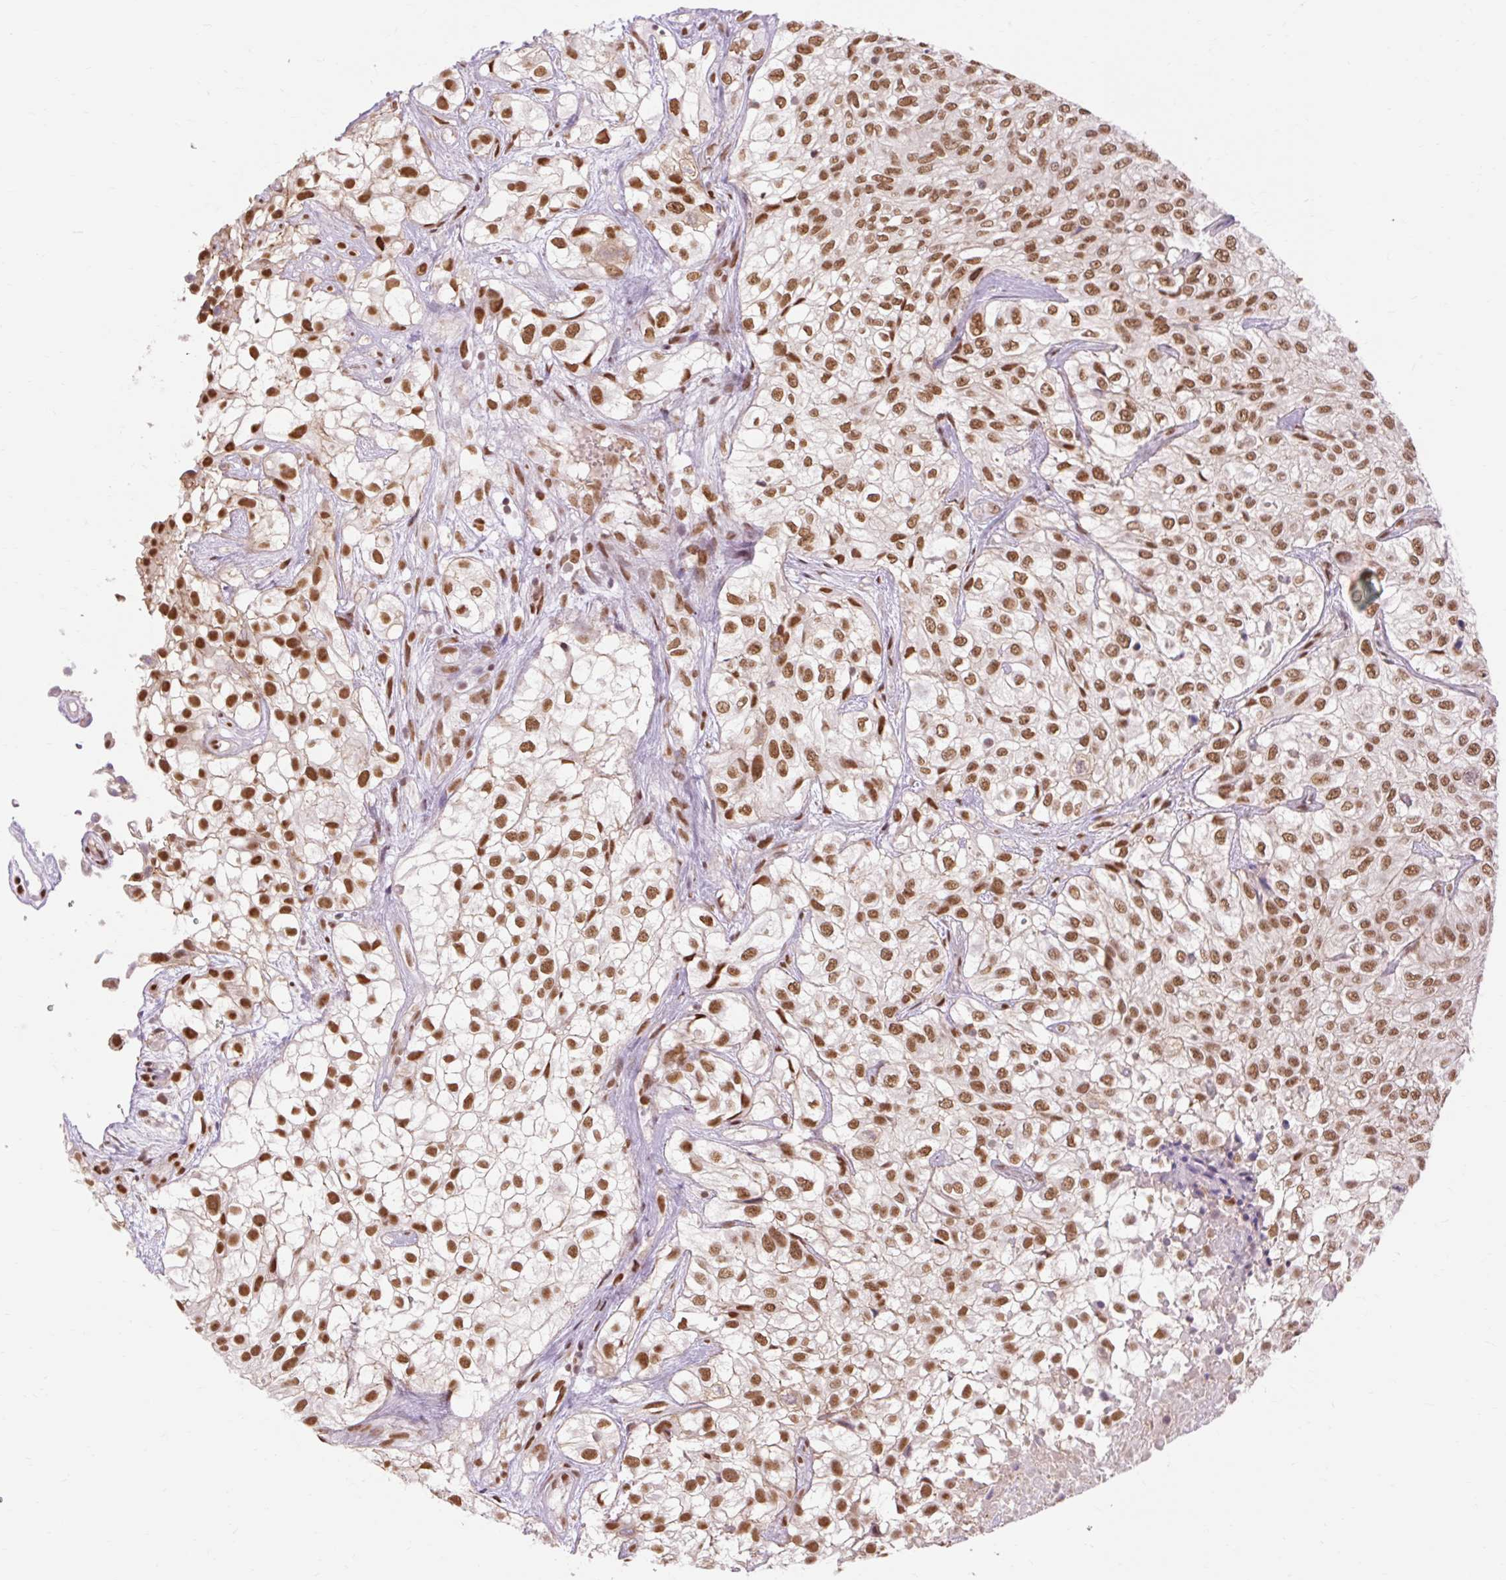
{"staining": {"intensity": "strong", "quantity": ">75%", "location": "nuclear"}, "tissue": "urothelial cancer", "cell_type": "Tumor cells", "image_type": "cancer", "snomed": [{"axis": "morphology", "description": "Urothelial carcinoma, High grade"}, {"axis": "topography", "description": "Urinary bladder"}], "caption": "Protein expression analysis of high-grade urothelial carcinoma exhibits strong nuclear expression in about >75% of tumor cells. (DAB IHC with brightfield microscopy, high magnification).", "gene": "NPIPB12", "patient": {"sex": "male", "age": 56}}